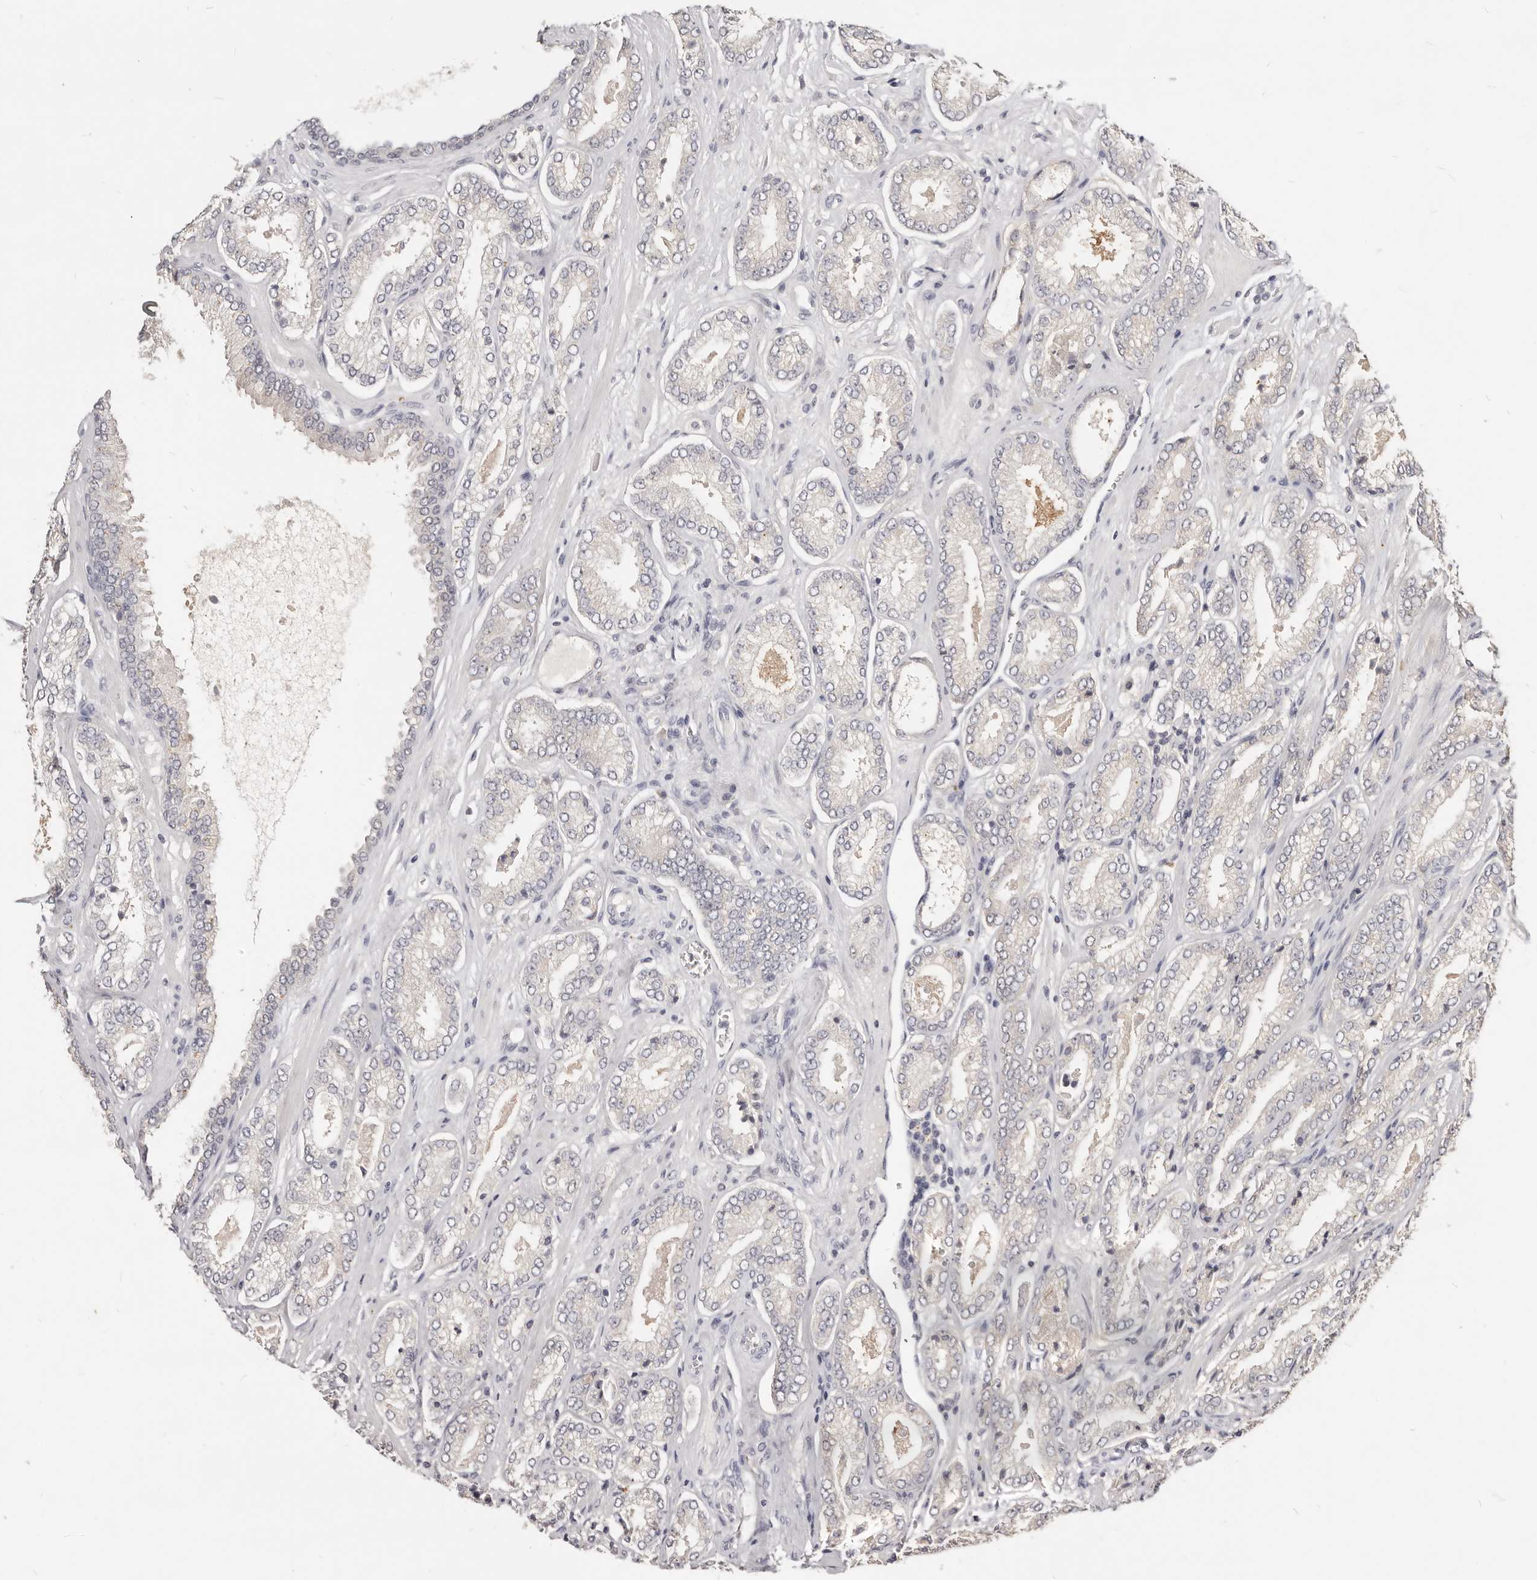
{"staining": {"intensity": "weak", "quantity": "<25%", "location": "cytoplasmic/membranous"}, "tissue": "prostate cancer", "cell_type": "Tumor cells", "image_type": "cancer", "snomed": [{"axis": "morphology", "description": "Adenocarcinoma, Low grade"}, {"axis": "topography", "description": "Prostate"}], "caption": "Immunohistochemistry micrograph of neoplastic tissue: human adenocarcinoma (low-grade) (prostate) stained with DAB (3,3'-diaminobenzidine) exhibits no significant protein expression in tumor cells.", "gene": "TSPAN13", "patient": {"sex": "male", "age": 62}}